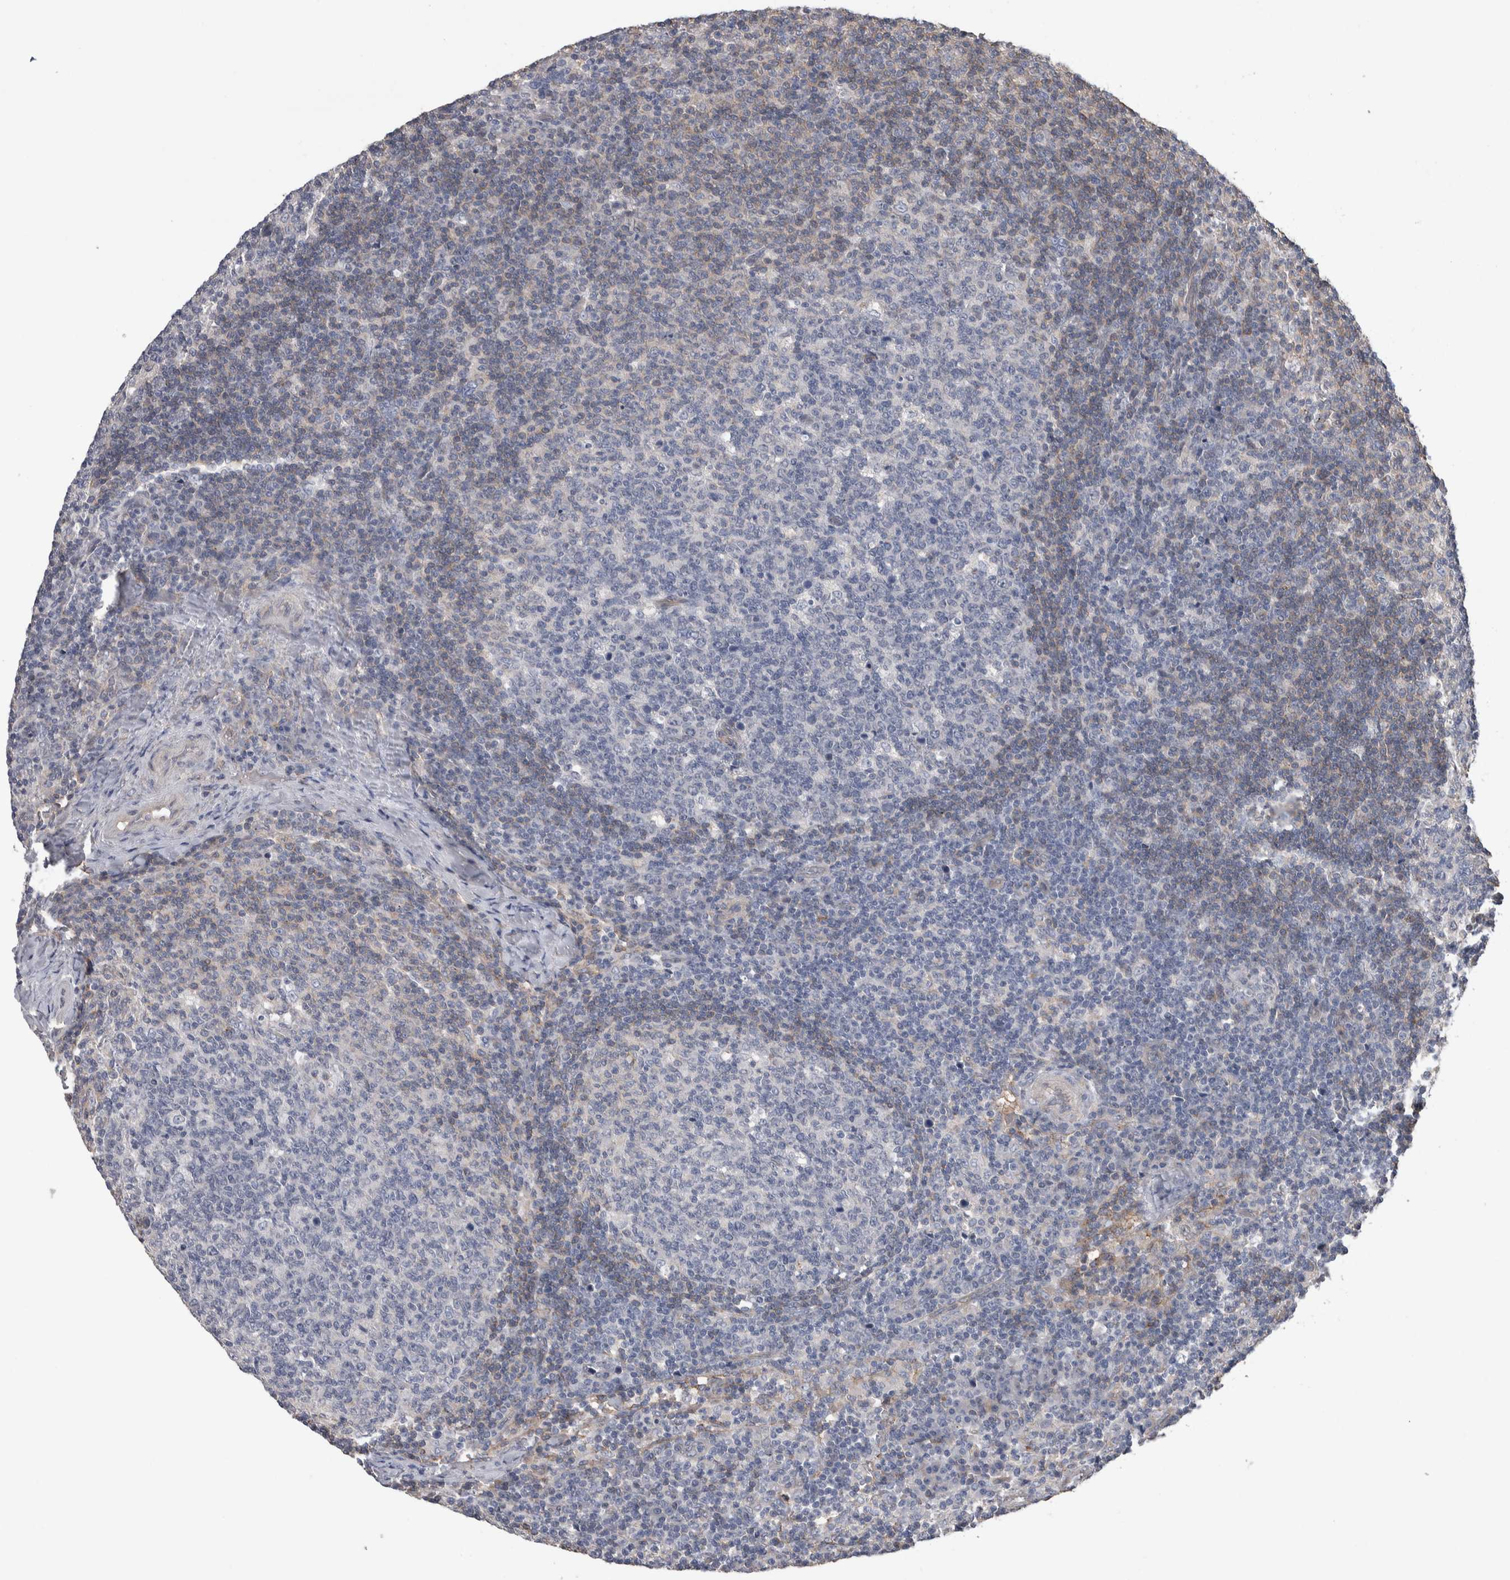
{"staining": {"intensity": "negative", "quantity": "none", "location": "none"}, "tissue": "lymph node", "cell_type": "Germinal center cells", "image_type": "normal", "snomed": [{"axis": "morphology", "description": "Normal tissue, NOS"}, {"axis": "morphology", "description": "Inflammation, NOS"}, {"axis": "topography", "description": "Lymph node"}], "caption": "Germinal center cells show no significant staining in unremarkable lymph node.", "gene": "GCNA", "patient": {"sex": "male", "age": 55}}